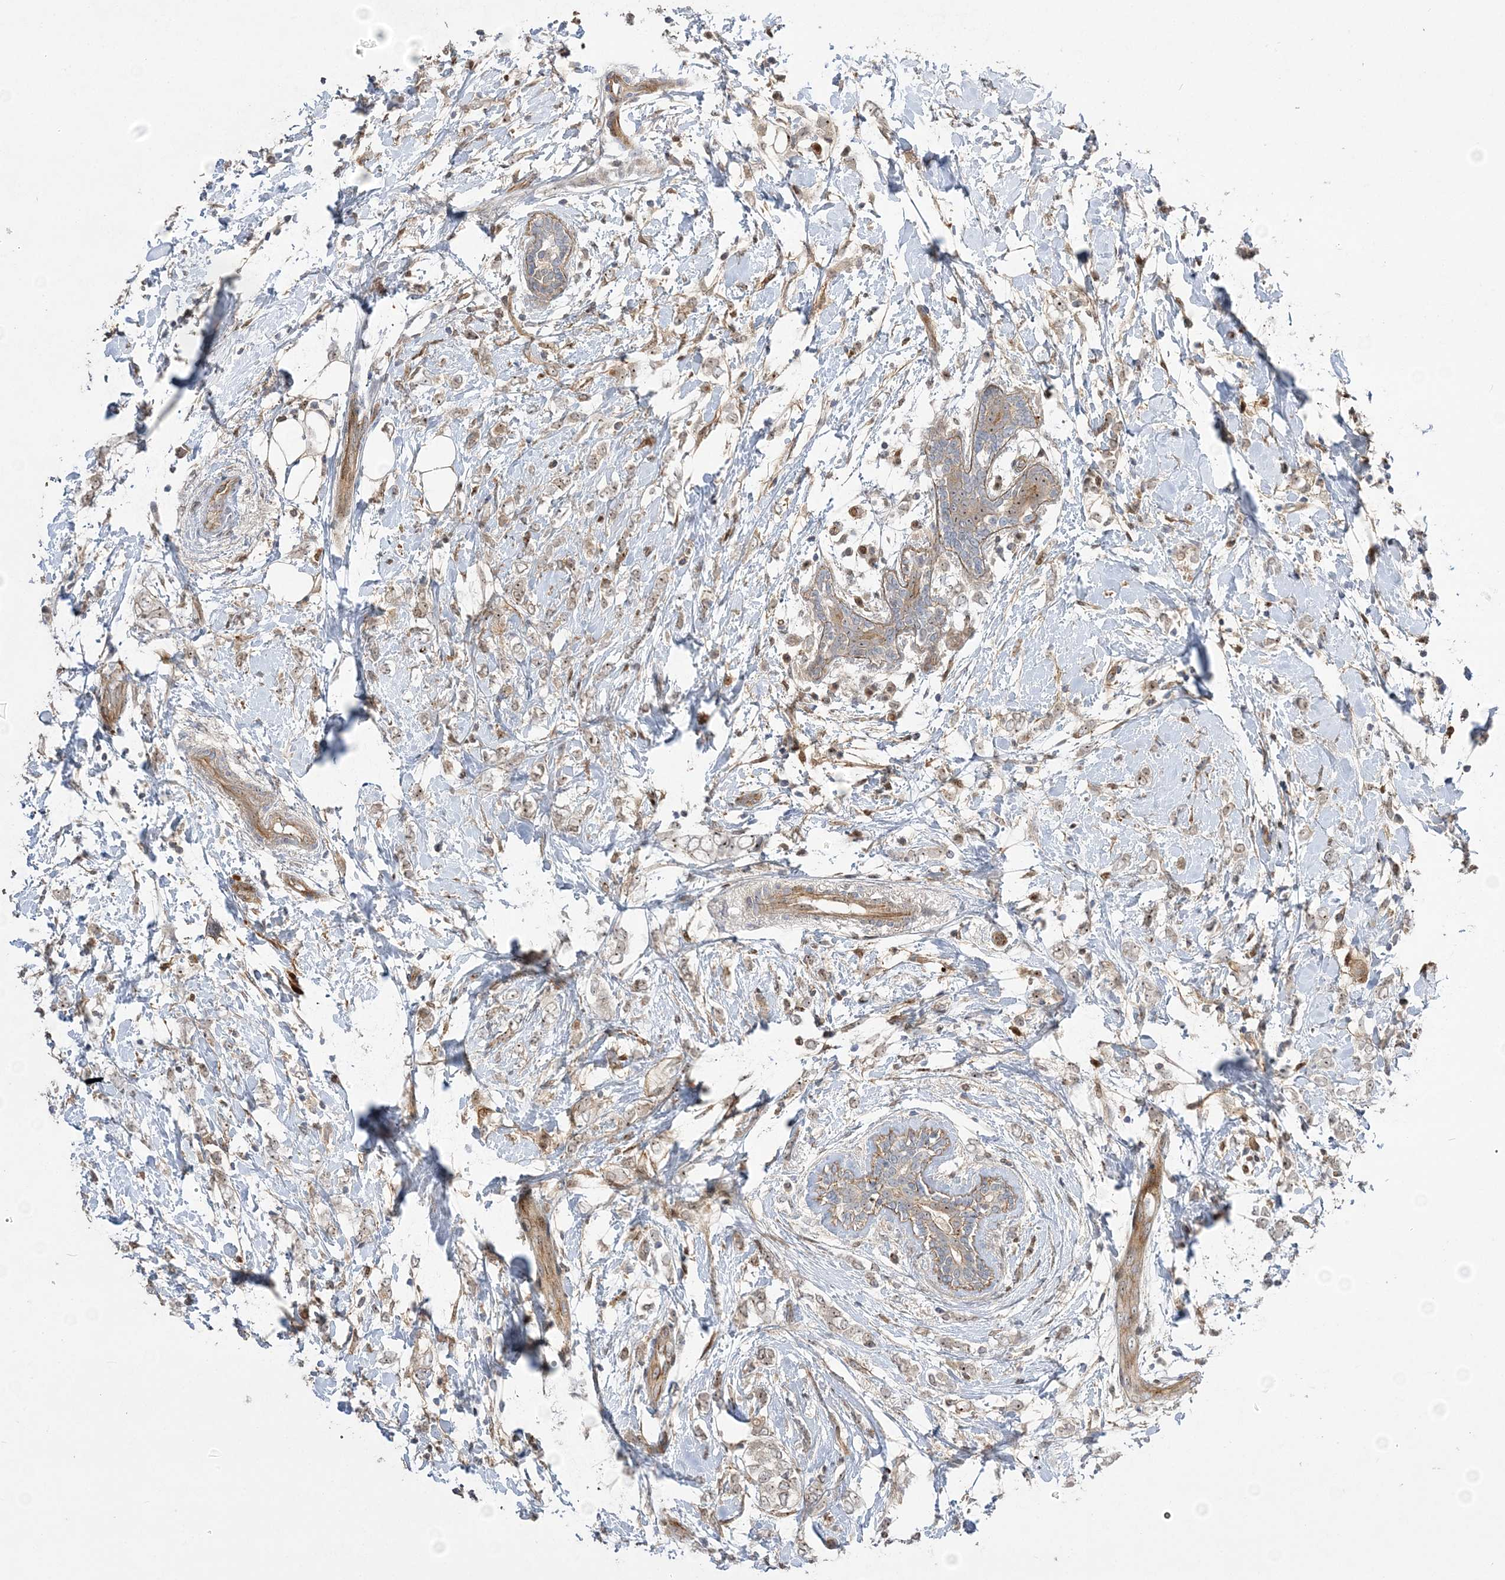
{"staining": {"intensity": "moderate", "quantity": ">75%", "location": "nuclear"}, "tissue": "breast cancer", "cell_type": "Tumor cells", "image_type": "cancer", "snomed": [{"axis": "morphology", "description": "Normal tissue, NOS"}, {"axis": "morphology", "description": "Lobular carcinoma"}, {"axis": "topography", "description": "Breast"}], "caption": "Immunohistochemistry of breast lobular carcinoma demonstrates medium levels of moderate nuclear expression in approximately >75% of tumor cells. (brown staining indicates protein expression, while blue staining denotes nuclei).", "gene": "NPM3", "patient": {"sex": "female", "age": 47}}